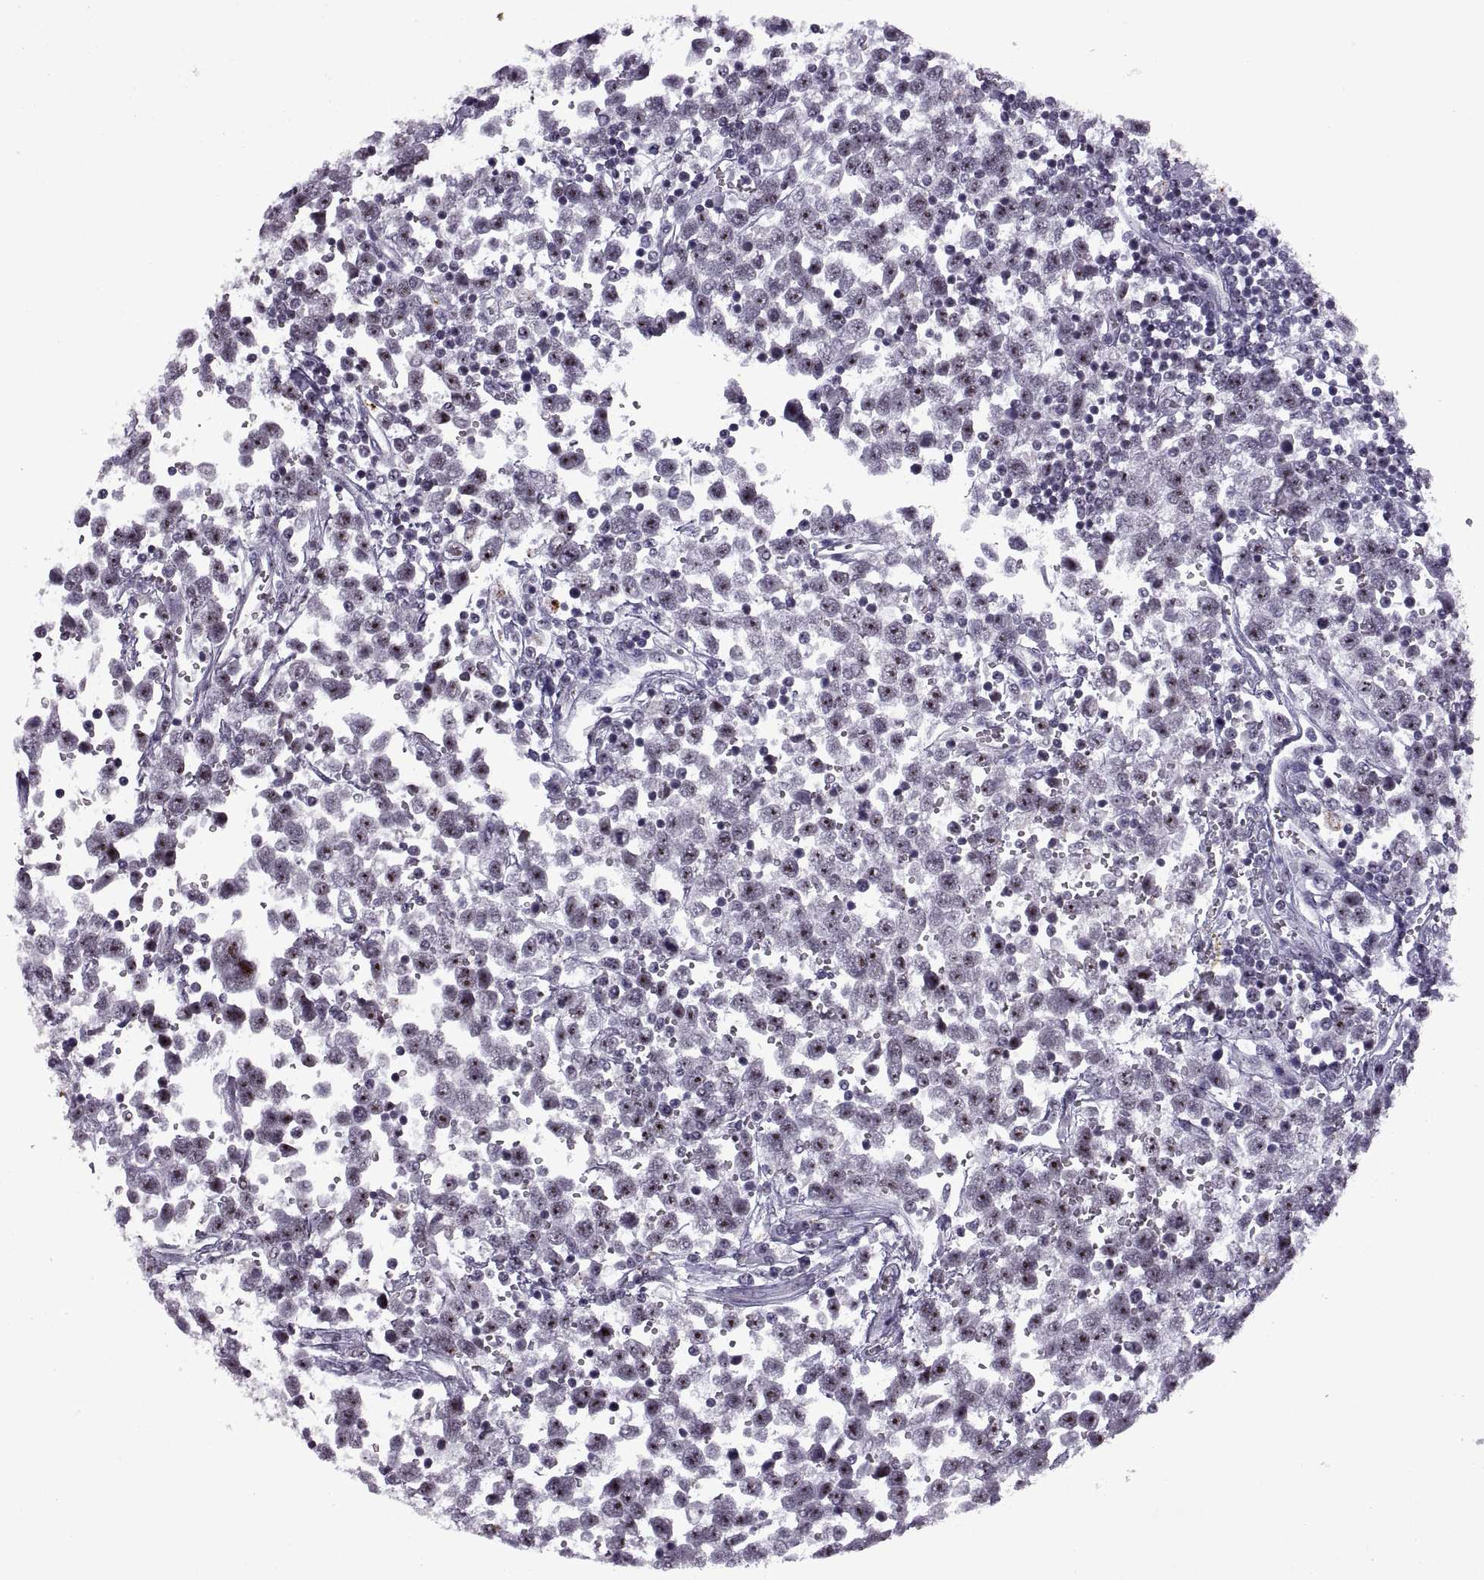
{"staining": {"intensity": "strong", "quantity": "<25%", "location": "nuclear"}, "tissue": "testis cancer", "cell_type": "Tumor cells", "image_type": "cancer", "snomed": [{"axis": "morphology", "description": "Seminoma, NOS"}, {"axis": "topography", "description": "Testis"}], "caption": "This micrograph reveals immunohistochemistry staining of human testis seminoma, with medium strong nuclear positivity in about <25% of tumor cells.", "gene": "SINHCAF", "patient": {"sex": "male", "age": 34}}